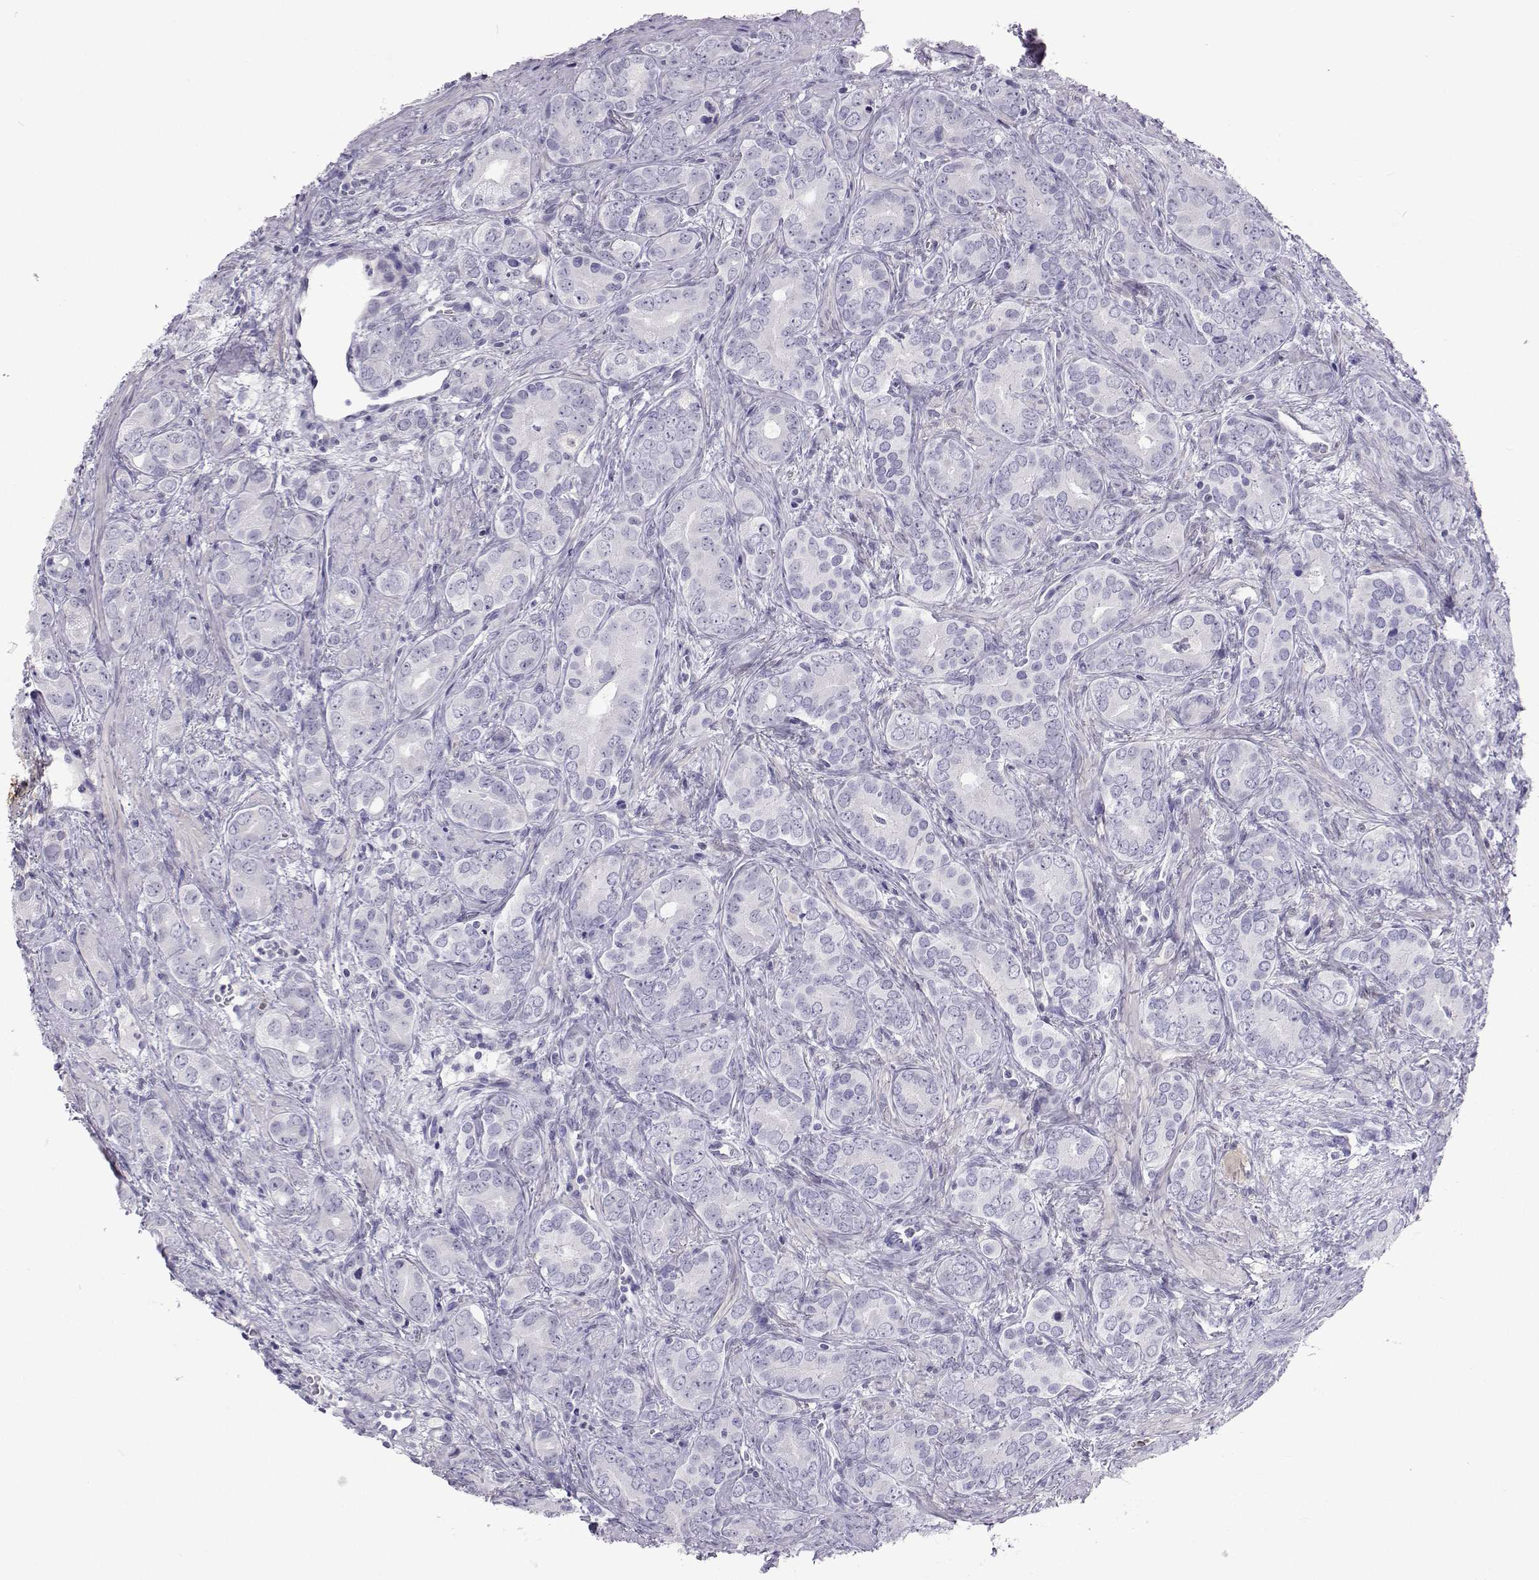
{"staining": {"intensity": "negative", "quantity": "none", "location": "none"}, "tissue": "prostate cancer", "cell_type": "Tumor cells", "image_type": "cancer", "snomed": [{"axis": "morphology", "description": "Adenocarcinoma, High grade"}, {"axis": "topography", "description": "Prostate"}], "caption": "Immunohistochemistry (IHC) image of prostate cancer stained for a protein (brown), which shows no positivity in tumor cells. The staining is performed using DAB brown chromogen with nuclei counter-stained in using hematoxylin.", "gene": "GALM", "patient": {"sex": "male", "age": 84}}